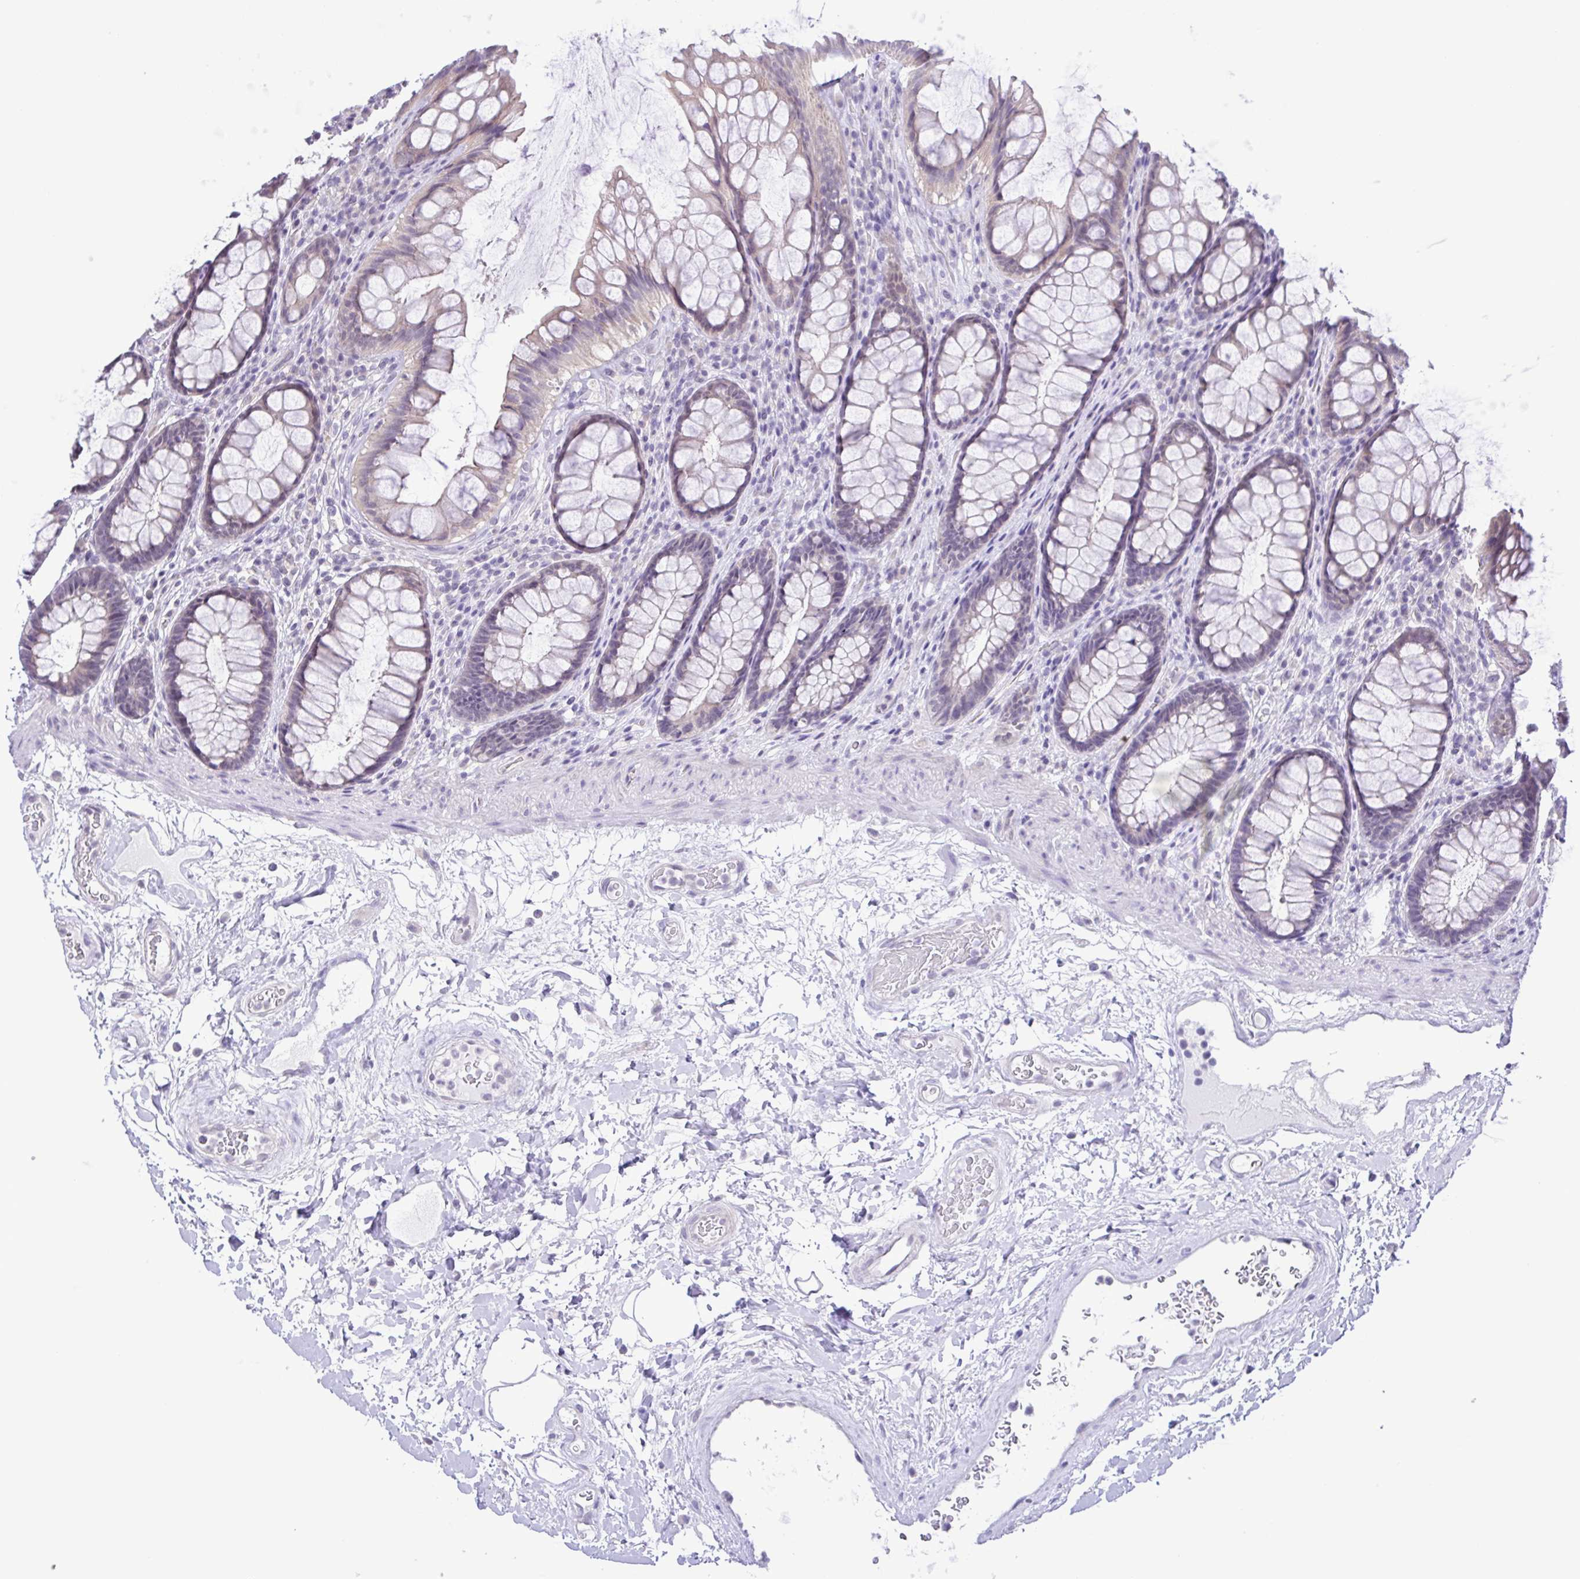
{"staining": {"intensity": "negative", "quantity": "none", "location": "none"}, "tissue": "rectum", "cell_type": "Glandular cells", "image_type": "normal", "snomed": [{"axis": "morphology", "description": "Normal tissue, NOS"}, {"axis": "topography", "description": "Rectum"}], "caption": "A micrograph of rectum stained for a protein demonstrates no brown staining in glandular cells. (DAB (3,3'-diaminobenzidine) immunohistochemistry (IHC), high magnification).", "gene": "IL1RN", "patient": {"sex": "male", "age": 72}}